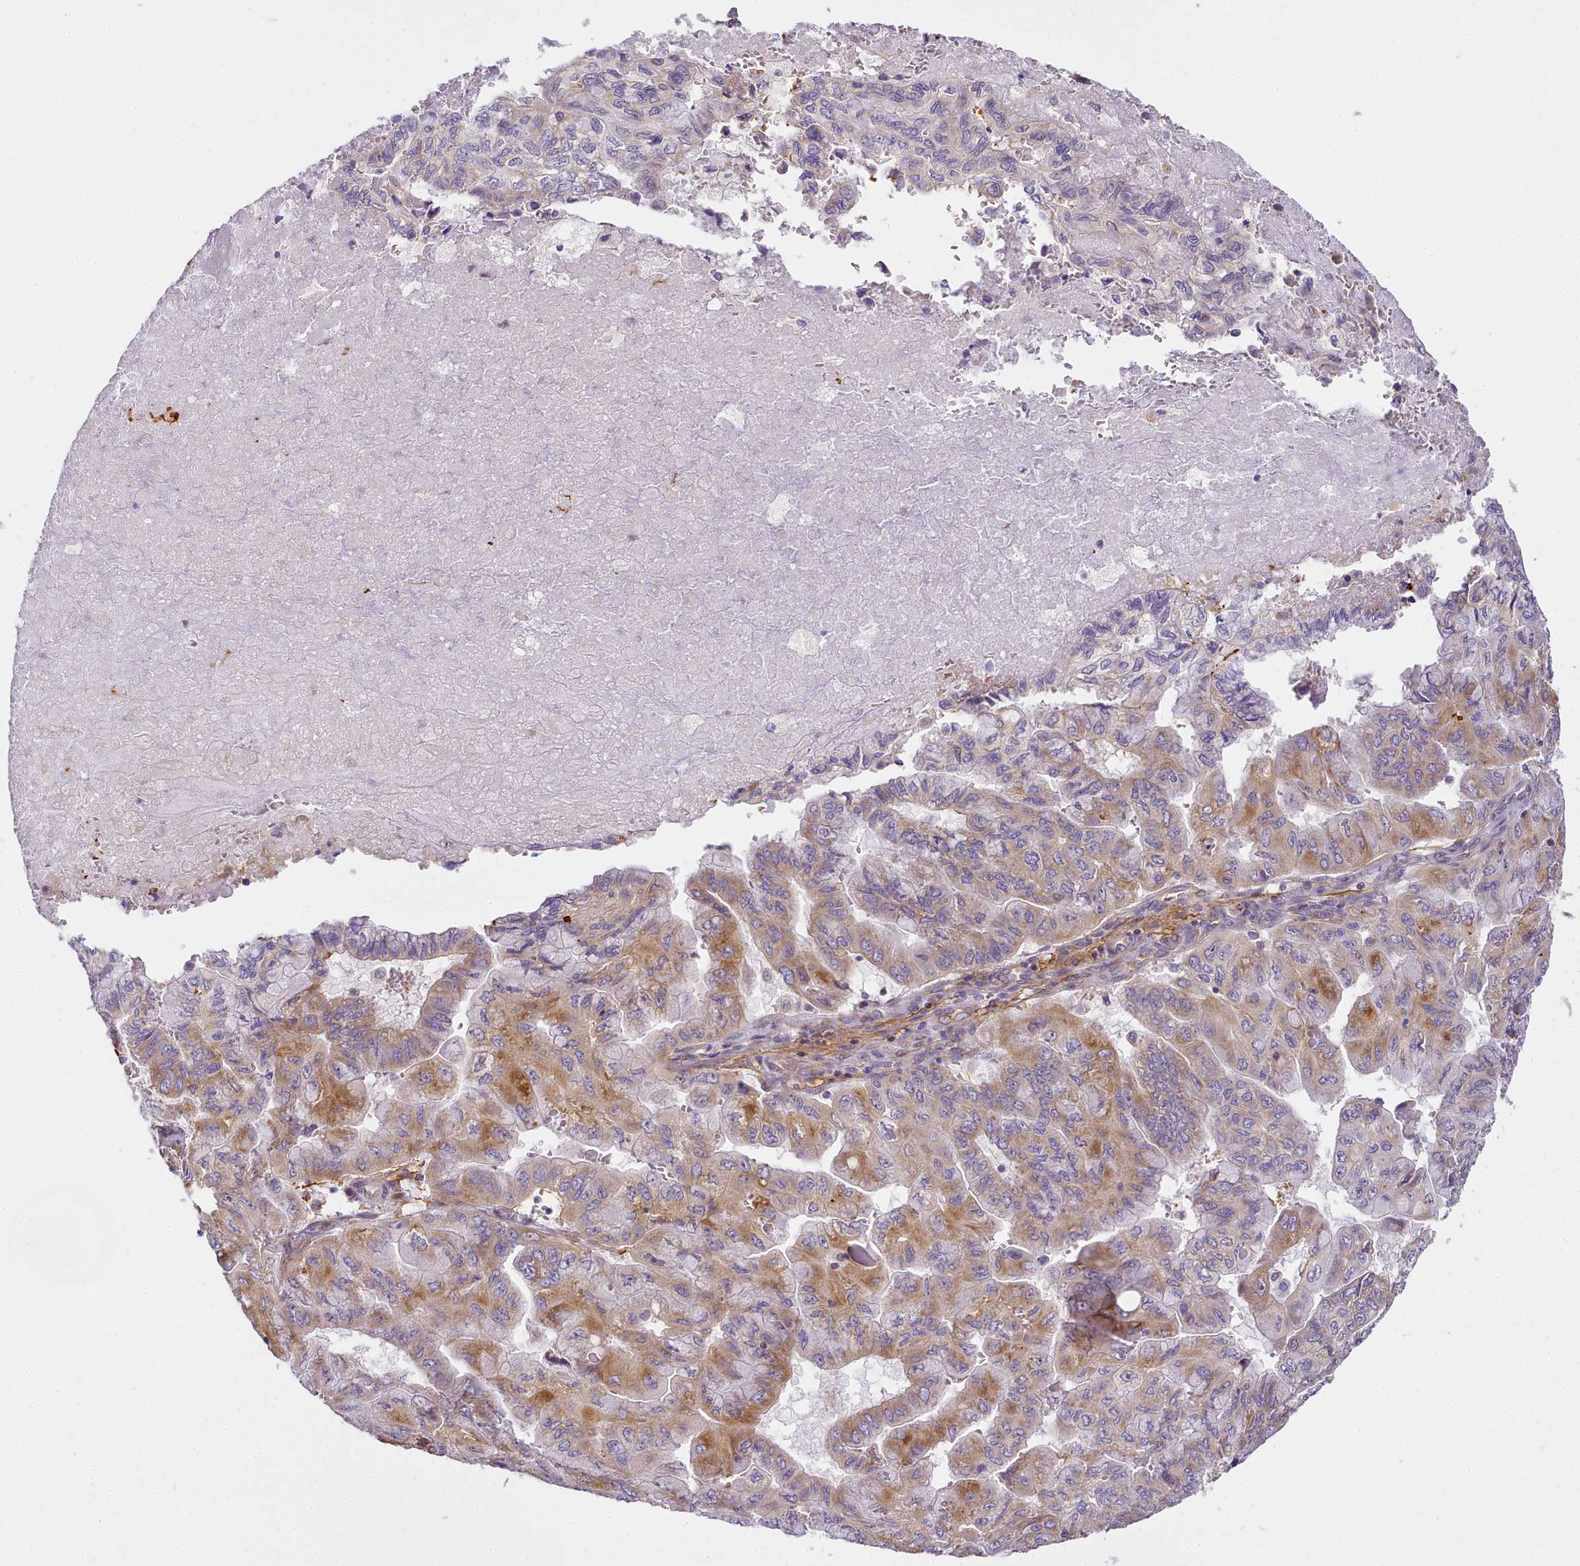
{"staining": {"intensity": "moderate", "quantity": "25%-75%", "location": "cytoplasmic/membranous"}, "tissue": "pancreatic cancer", "cell_type": "Tumor cells", "image_type": "cancer", "snomed": [{"axis": "morphology", "description": "Adenocarcinoma, NOS"}, {"axis": "topography", "description": "Pancreas"}], "caption": "Human adenocarcinoma (pancreatic) stained with a brown dye exhibits moderate cytoplasmic/membranous positive staining in about 25%-75% of tumor cells.", "gene": "NBPF1", "patient": {"sex": "male", "age": 51}}